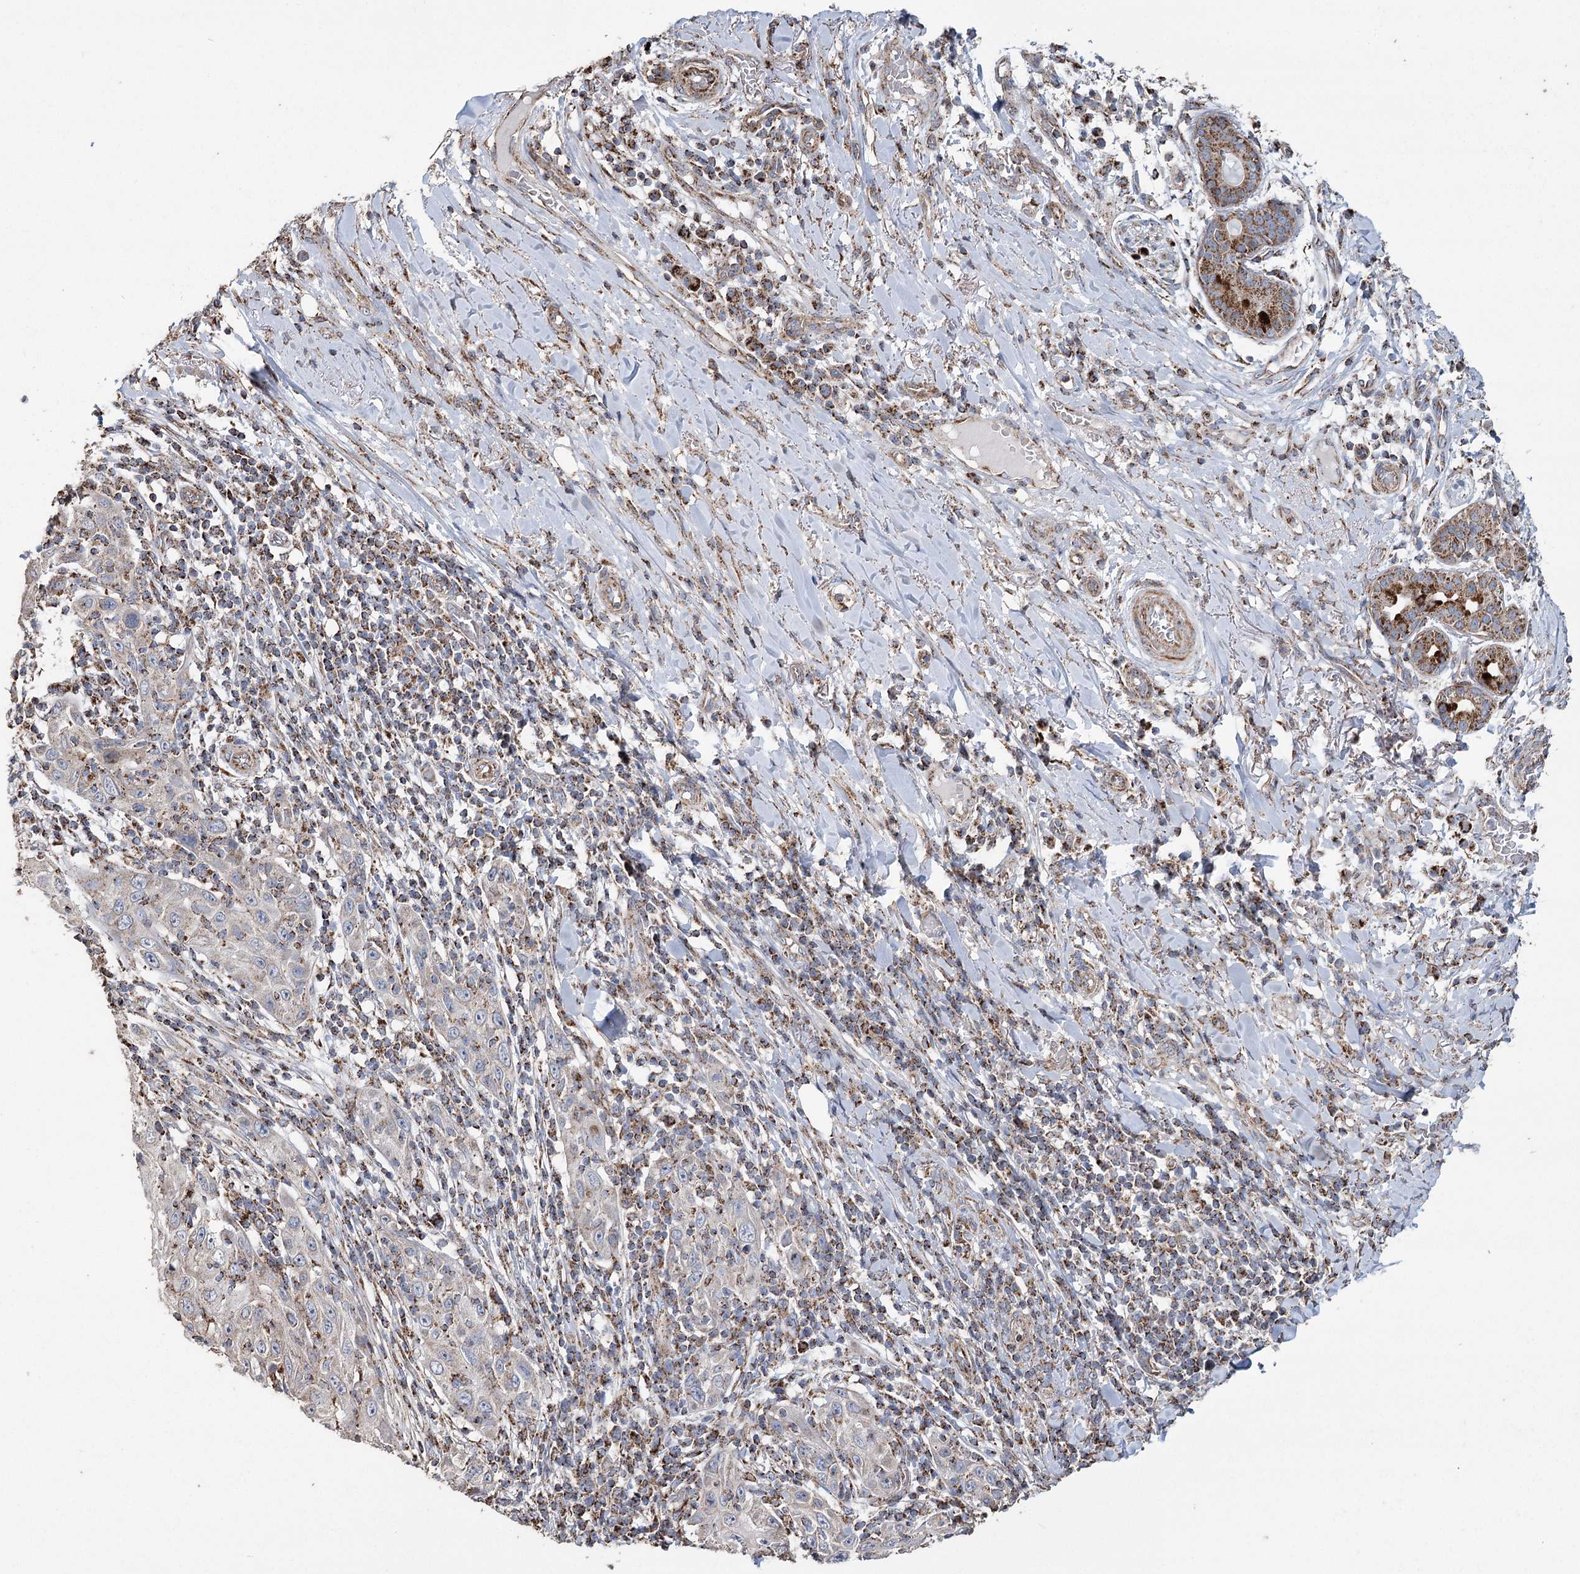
{"staining": {"intensity": "strong", "quantity": "25%-75%", "location": "cytoplasmic/membranous"}, "tissue": "skin cancer", "cell_type": "Tumor cells", "image_type": "cancer", "snomed": [{"axis": "morphology", "description": "Squamous cell carcinoma, NOS"}, {"axis": "topography", "description": "Skin"}], "caption": "Immunohistochemistry (IHC) image of human skin cancer (squamous cell carcinoma) stained for a protein (brown), which shows high levels of strong cytoplasmic/membranous staining in about 25%-75% of tumor cells.", "gene": "RANBP3L", "patient": {"sex": "female", "age": 88}}